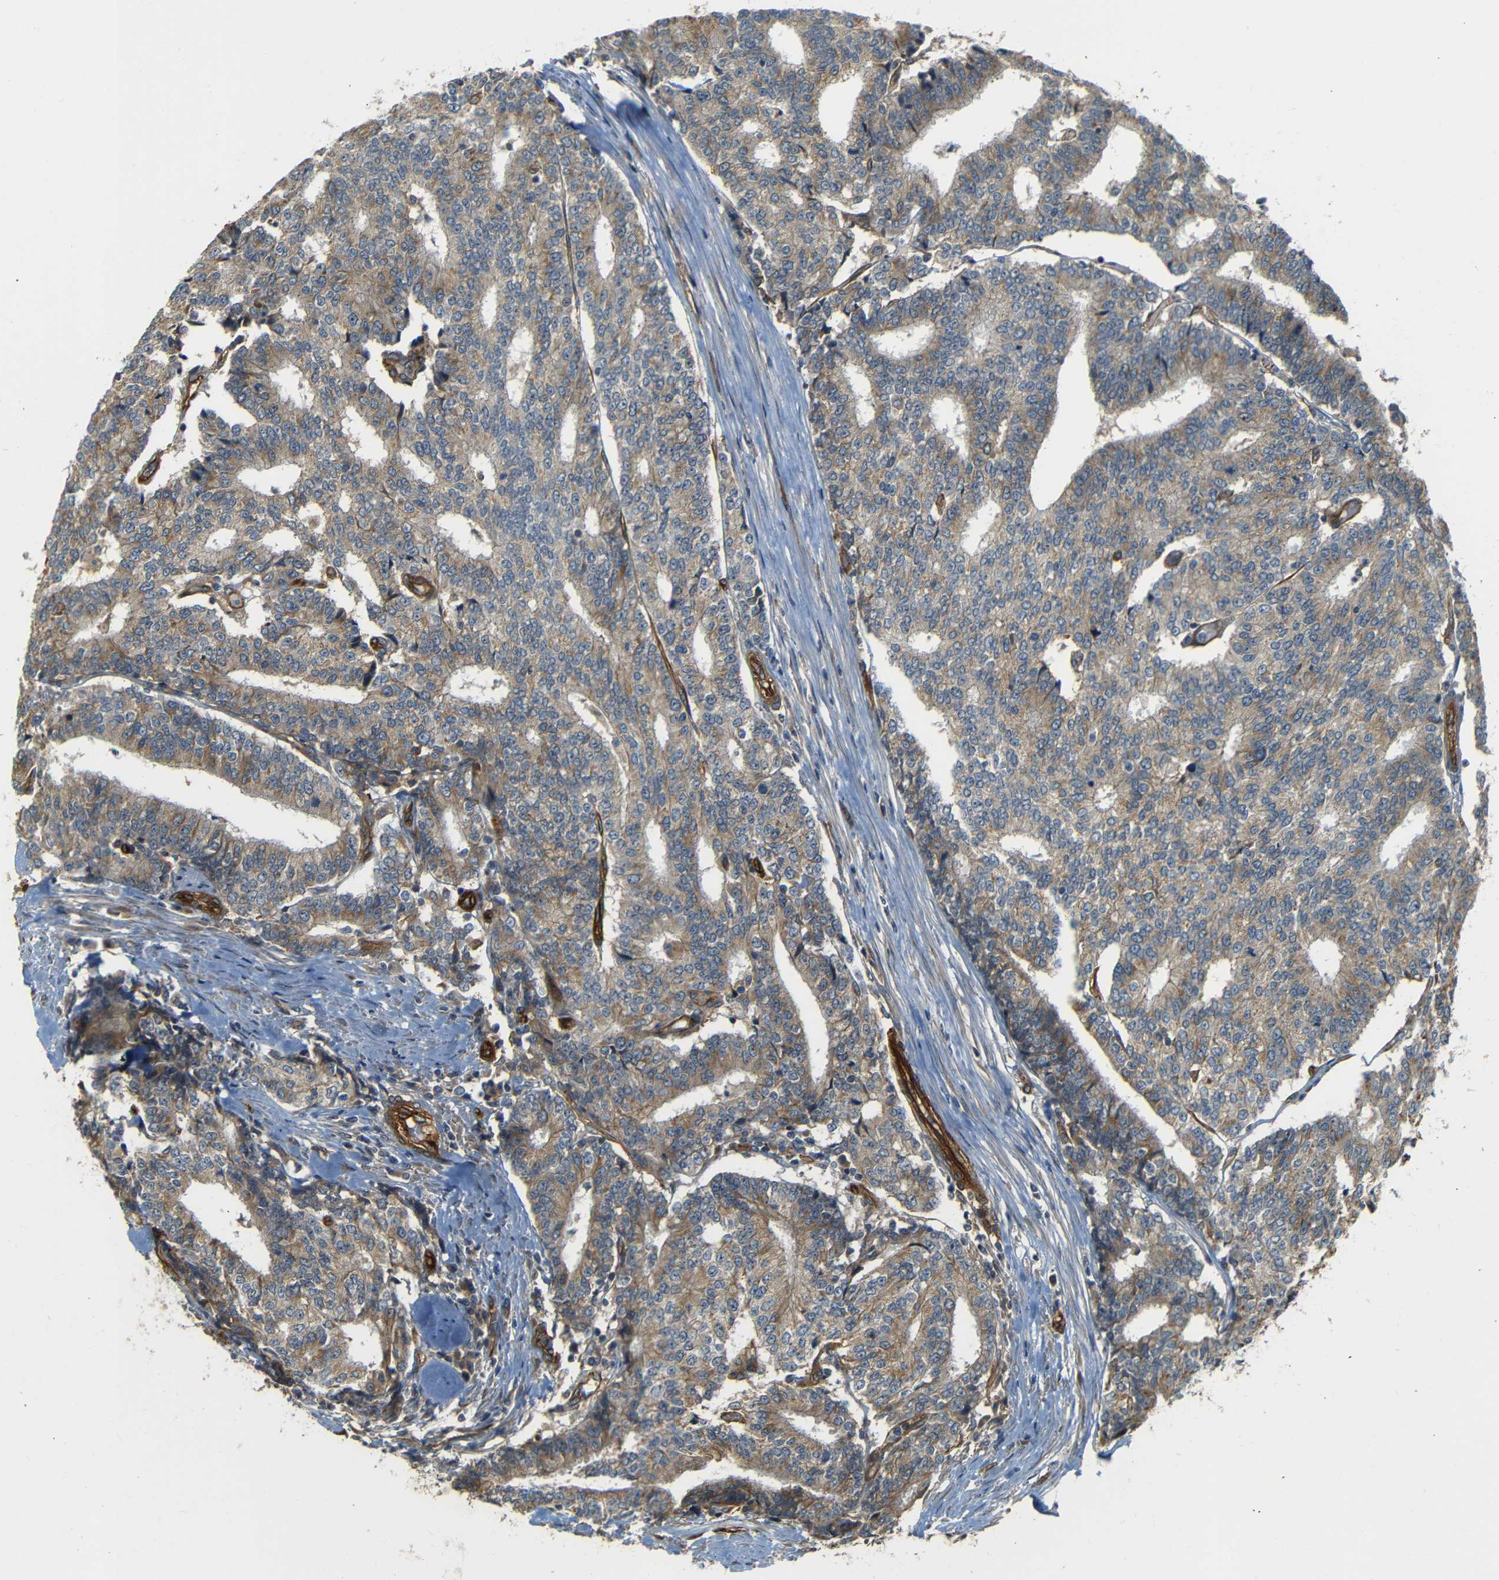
{"staining": {"intensity": "moderate", "quantity": "25%-75%", "location": "cytoplasmic/membranous"}, "tissue": "prostate cancer", "cell_type": "Tumor cells", "image_type": "cancer", "snomed": [{"axis": "morphology", "description": "Normal tissue, NOS"}, {"axis": "morphology", "description": "Adenocarcinoma, High grade"}, {"axis": "topography", "description": "Prostate"}, {"axis": "topography", "description": "Seminal veicle"}], "caption": "The micrograph shows immunohistochemical staining of high-grade adenocarcinoma (prostate). There is moderate cytoplasmic/membranous staining is seen in approximately 25%-75% of tumor cells.", "gene": "RELL1", "patient": {"sex": "male", "age": 55}}